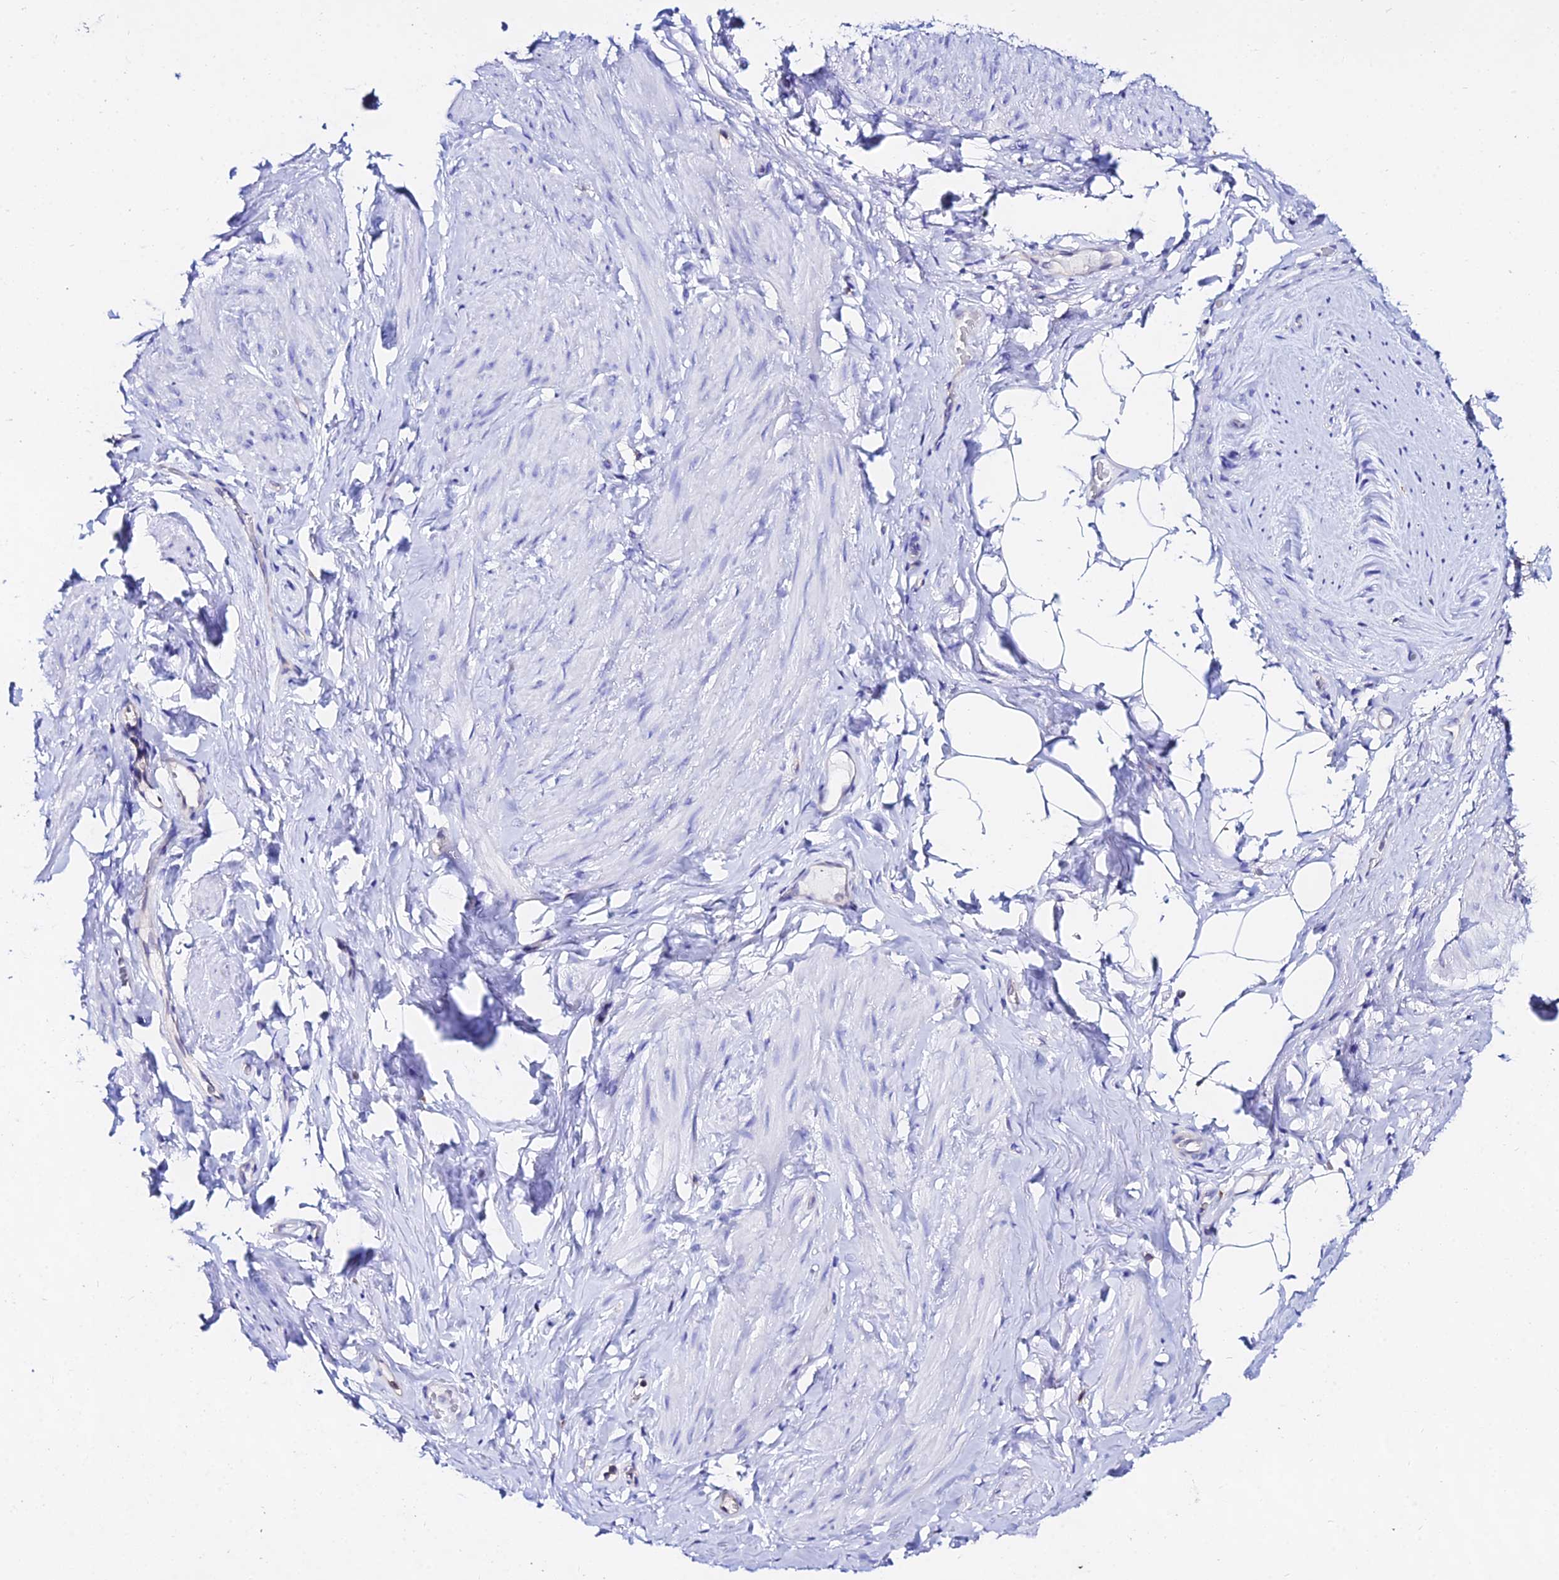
{"staining": {"intensity": "negative", "quantity": "none", "location": "none"}, "tissue": "smooth muscle", "cell_type": "Smooth muscle cells", "image_type": "normal", "snomed": [{"axis": "morphology", "description": "Normal tissue, NOS"}, {"axis": "topography", "description": "Smooth muscle"}, {"axis": "topography", "description": "Peripheral nerve tissue"}], "caption": "High power microscopy image of an IHC photomicrograph of unremarkable smooth muscle, revealing no significant expression in smooth muscle cells. Brightfield microscopy of IHC stained with DAB (brown) and hematoxylin (blue), captured at high magnification.", "gene": "S100A16", "patient": {"sex": "male", "age": 69}}